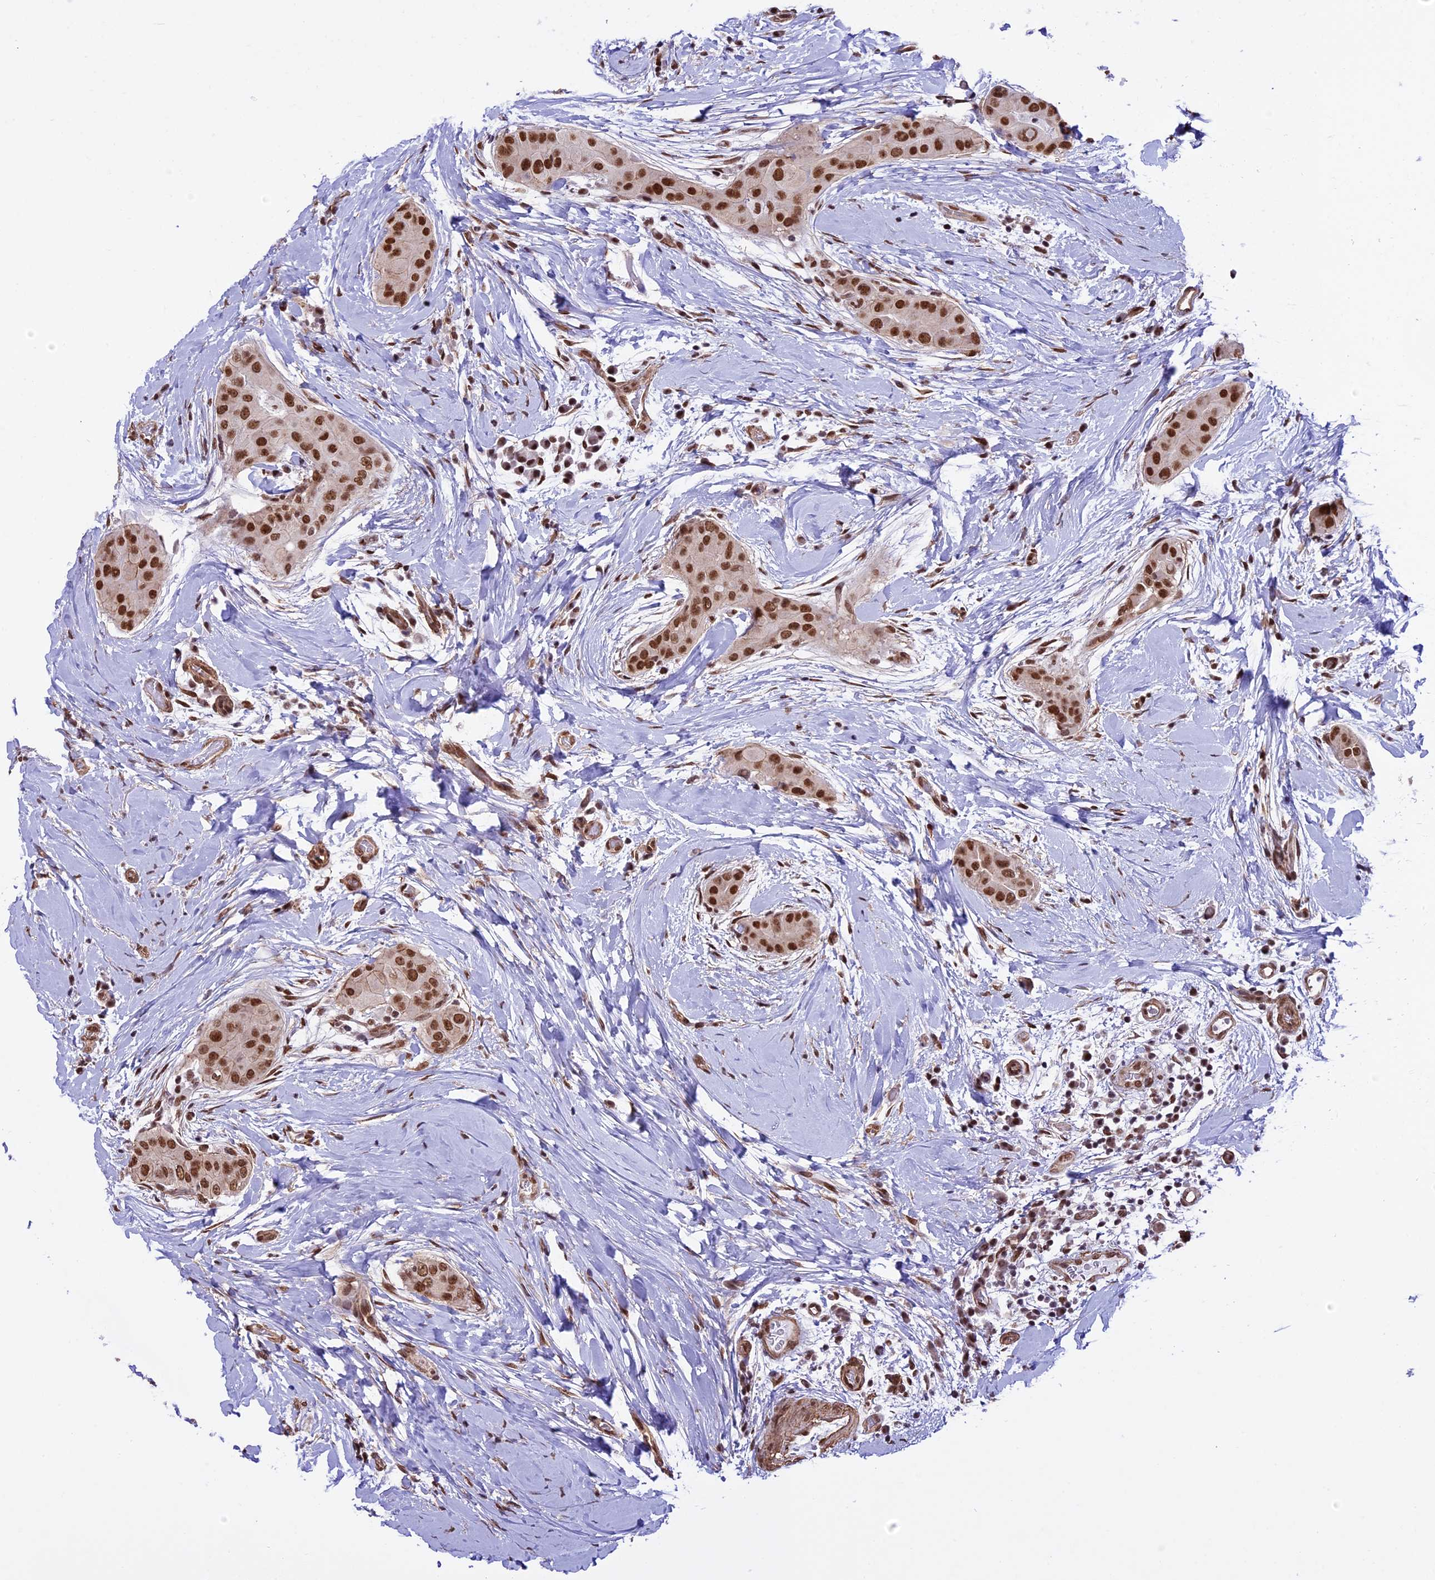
{"staining": {"intensity": "strong", "quantity": ">75%", "location": "nuclear"}, "tissue": "thyroid cancer", "cell_type": "Tumor cells", "image_type": "cancer", "snomed": [{"axis": "morphology", "description": "Papillary adenocarcinoma, NOS"}, {"axis": "topography", "description": "Thyroid gland"}], "caption": "About >75% of tumor cells in thyroid cancer exhibit strong nuclear protein expression as visualized by brown immunohistochemical staining.", "gene": "MPHOSPH8", "patient": {"sex": "male", "age": 33}}